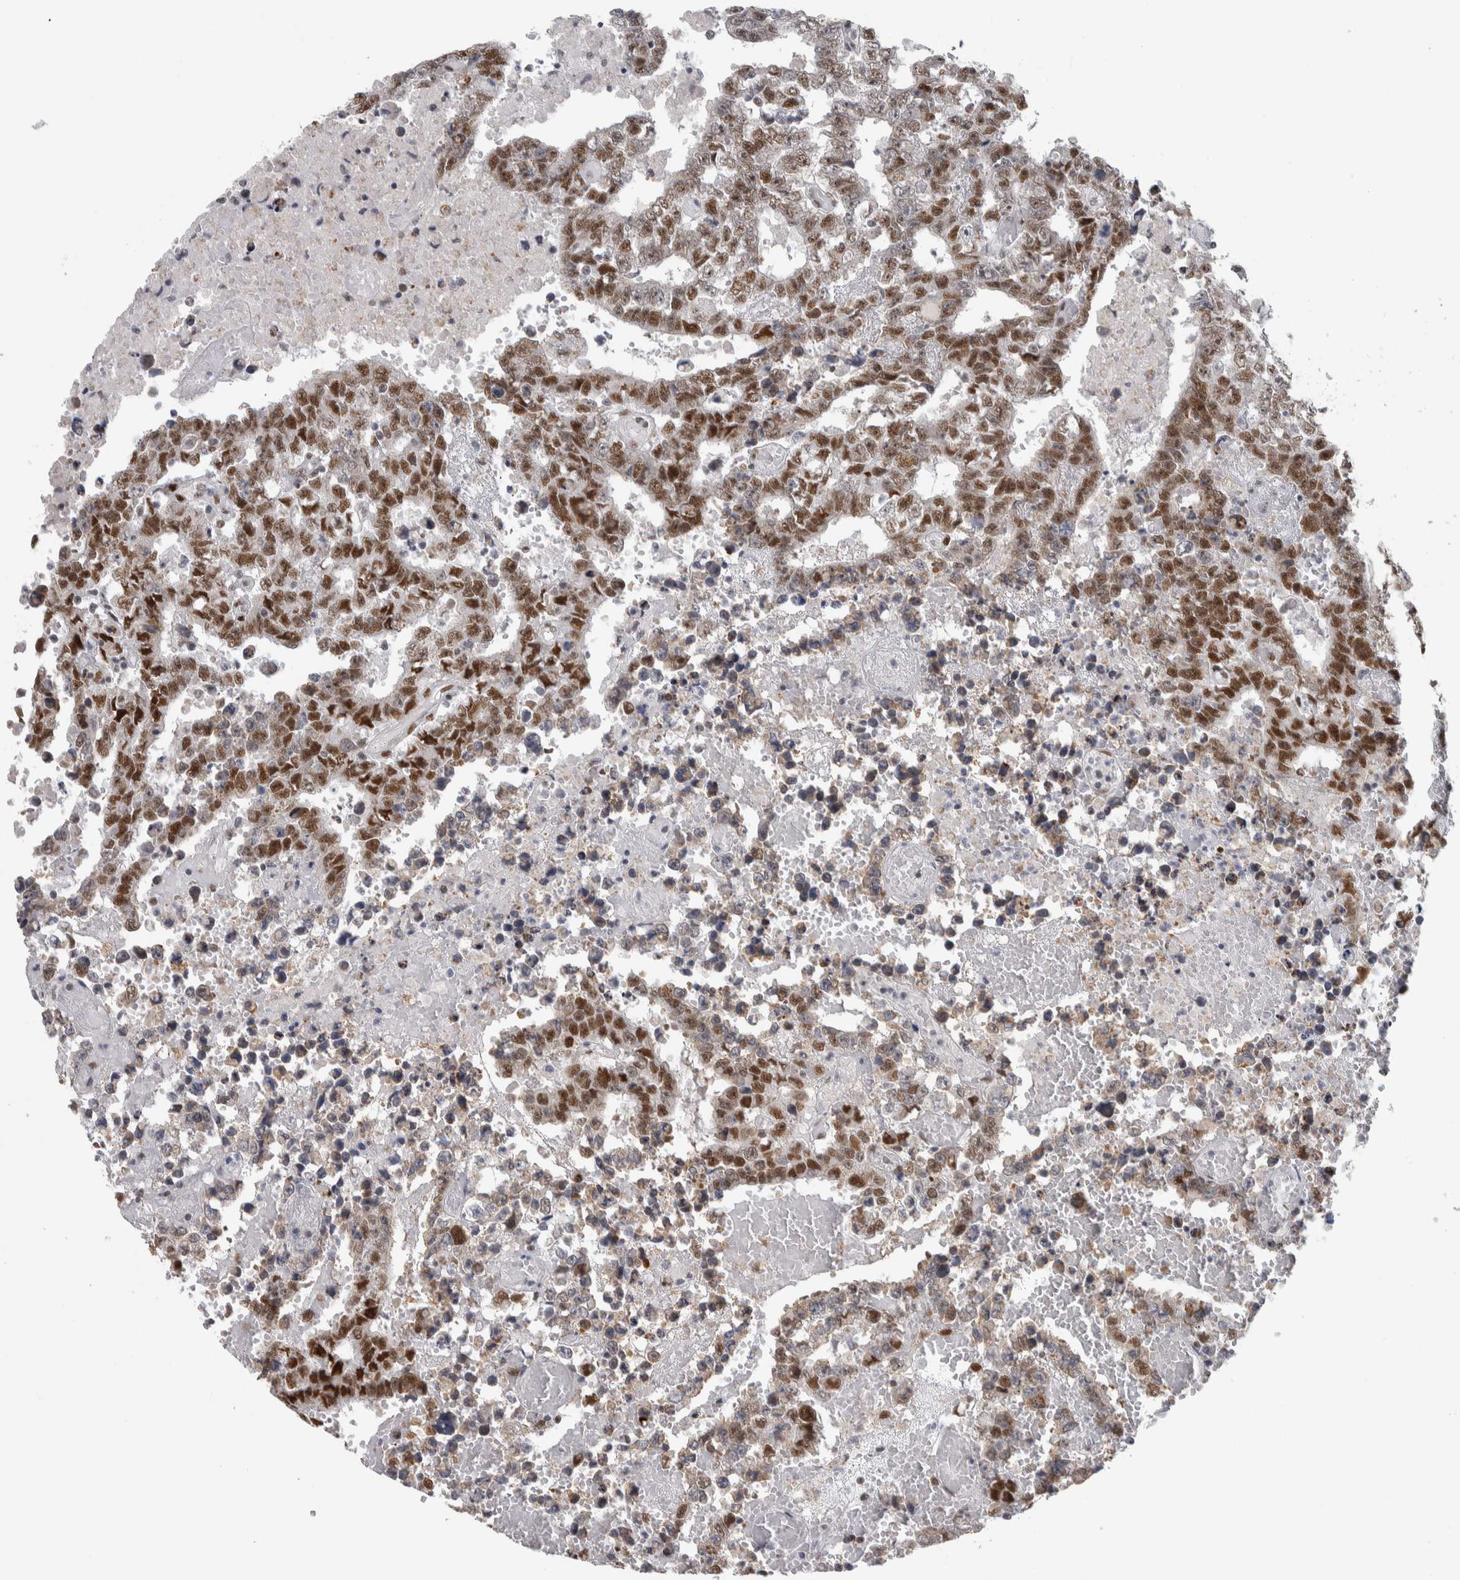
{"staining": {"intensity": "strong", "quantity": "25%-75%", "location": "nuclear"}, "tissue": "testis cancer", "cell_type": "Tumor cells", "image_type": "cancer", "snomed": [{"axis": "morphology", "description": "Carcinoma, Embryonal, NOS"}, {"axis": "topography", "description": "Testis"}], "caption": "The micrograph displays staining of testis embryonal carcinoma, revealing strong nuclear protein expression (brown color) within tumor cells.", "gene": "HEXIM2", "patient": {"sex": "male", "age": 25}}